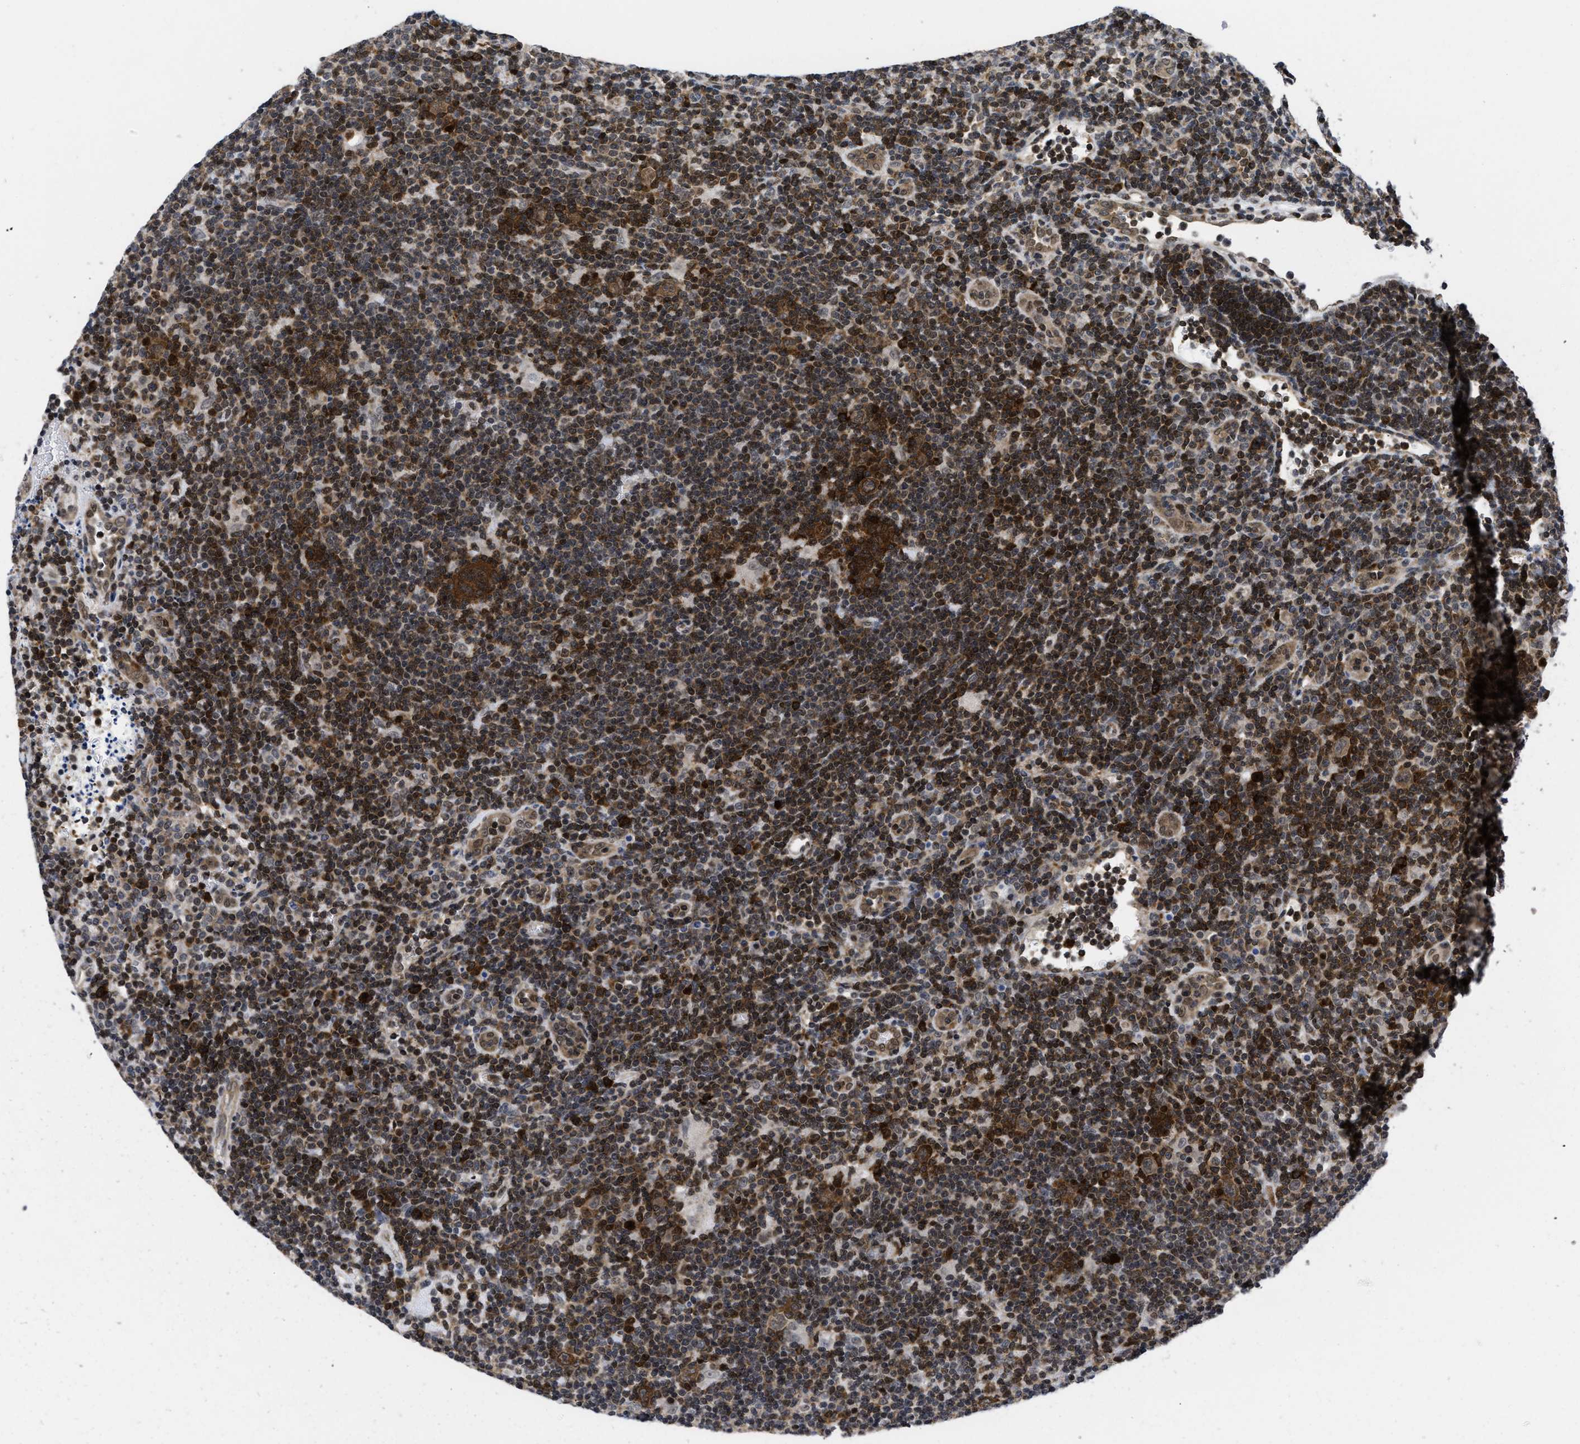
{"staining": {"intensity": "moderate", "quantity": ">75%", "location": "cytoplasmic/membranous"}, "tissue": "lymphoma", "cell_type": "Tumor cells", "image_type": "cancer", "snomed": [{"axis": "morphology", "description": "Hodgkin's disease, NOS"}, {"axis": "topography", "description": "Lymph node"}], "caption": "Hodgkin's disease stained with immunohistochemistry (IHC) reveals moderate cytoplasmic/membranous positivity in about >75% of tumor cells. The staining is performed using DAB brown chromogen to label protein expression. The nuclei are counter-stained blue using hematoxylin.", "gene": "HIF1A", "patient": {"sex": "female", "age": 57}}